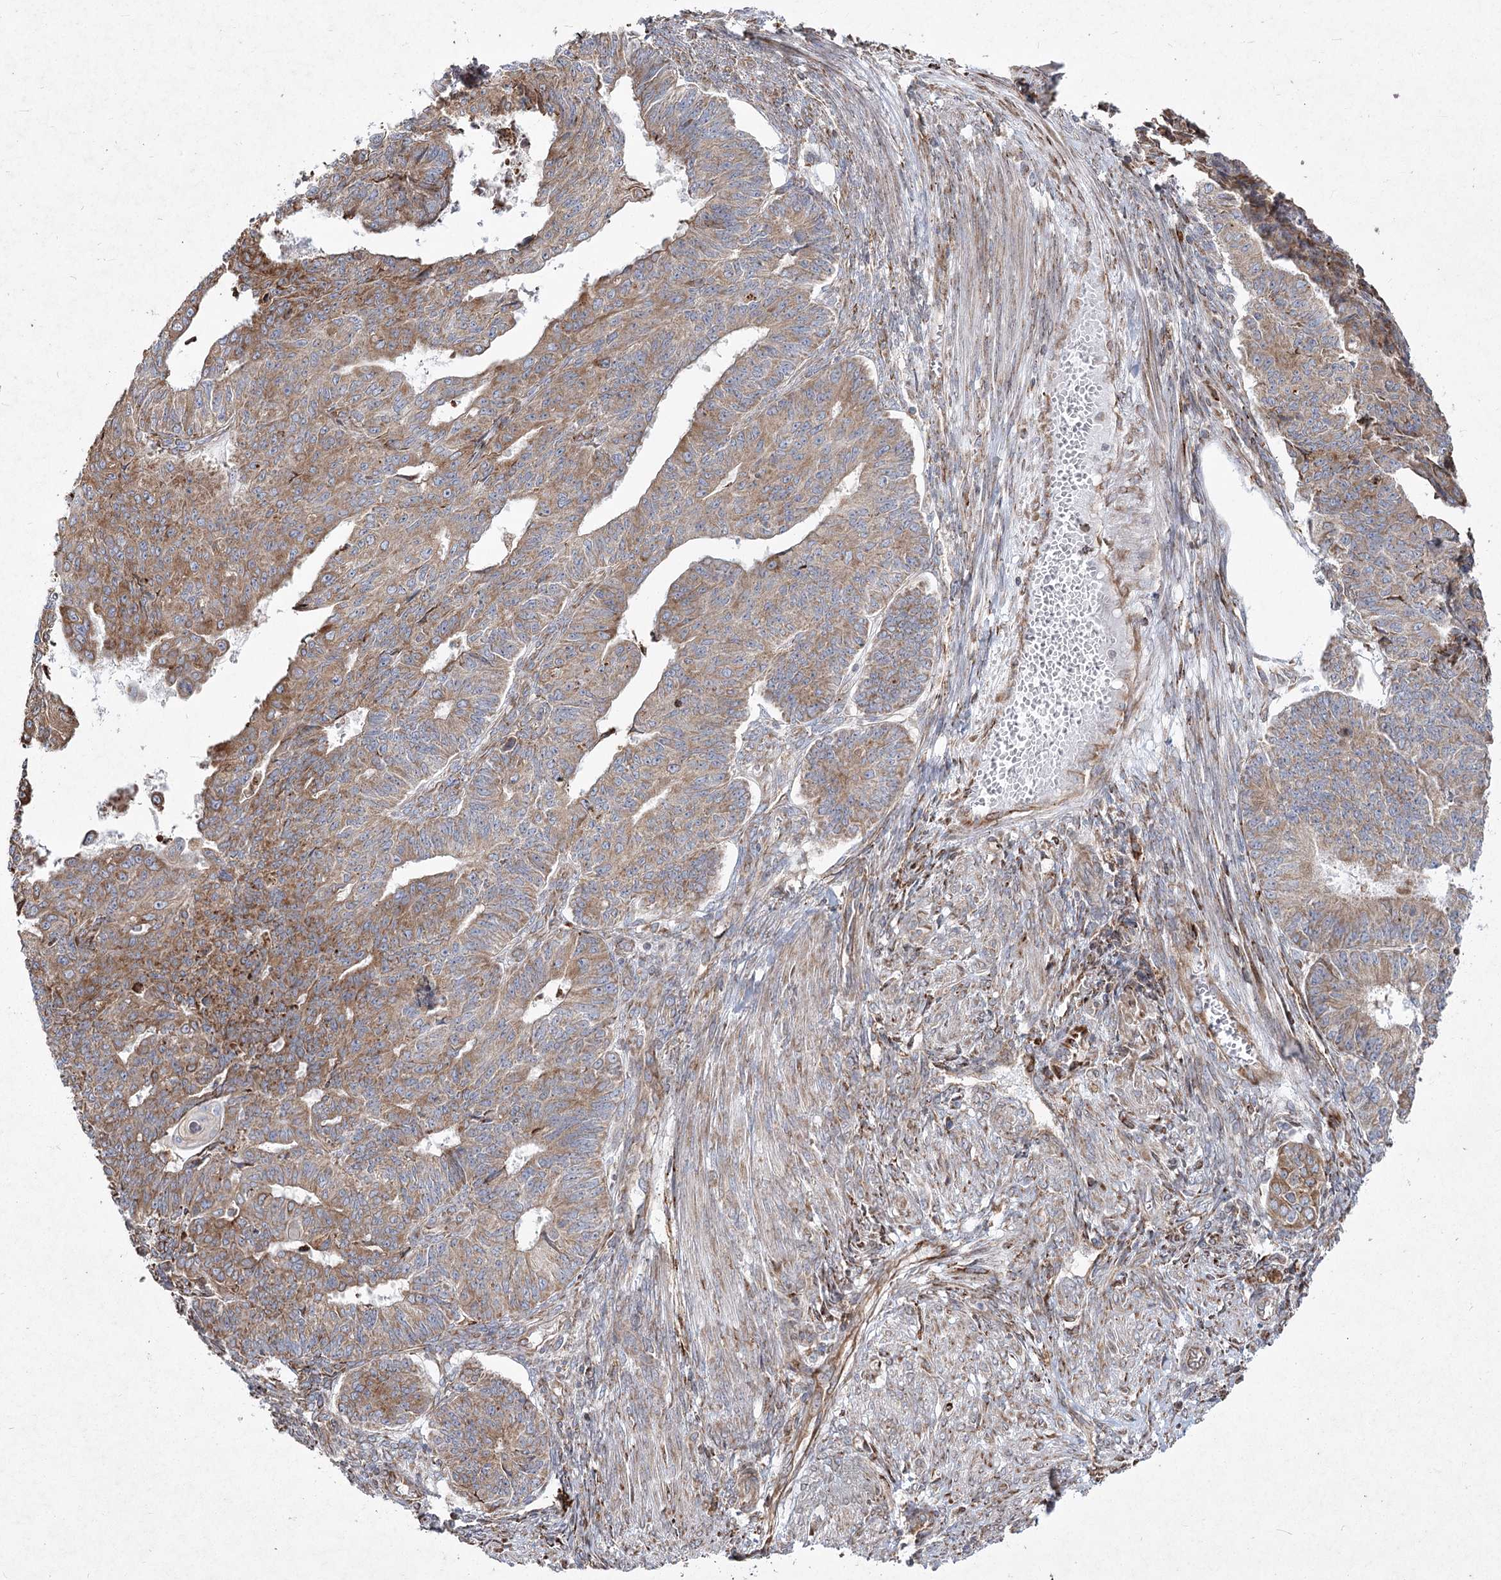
{"staining": {"intensity": "moderate", "quantity": ">75%", "location": "cytoplasmic/membranous"}, "tissue": "endometrial cancer", "cell_type": "Tumor cells", "image_type": "cancer", "snomed": [{"axis": "morphology", "description": "Adenocarcinoma, NOS"}, {"axis": "topography", "description": "Endometrium"}], "caption": "Endometrial adenocarcinoma was stained to show a protein in brown. There is medium levels of moderate cytoplasmic/membranous positivity in approximately >75% of tumor cells.", "gene": "NHLRC2", "patient": {"sex": "female", "age": 32}}